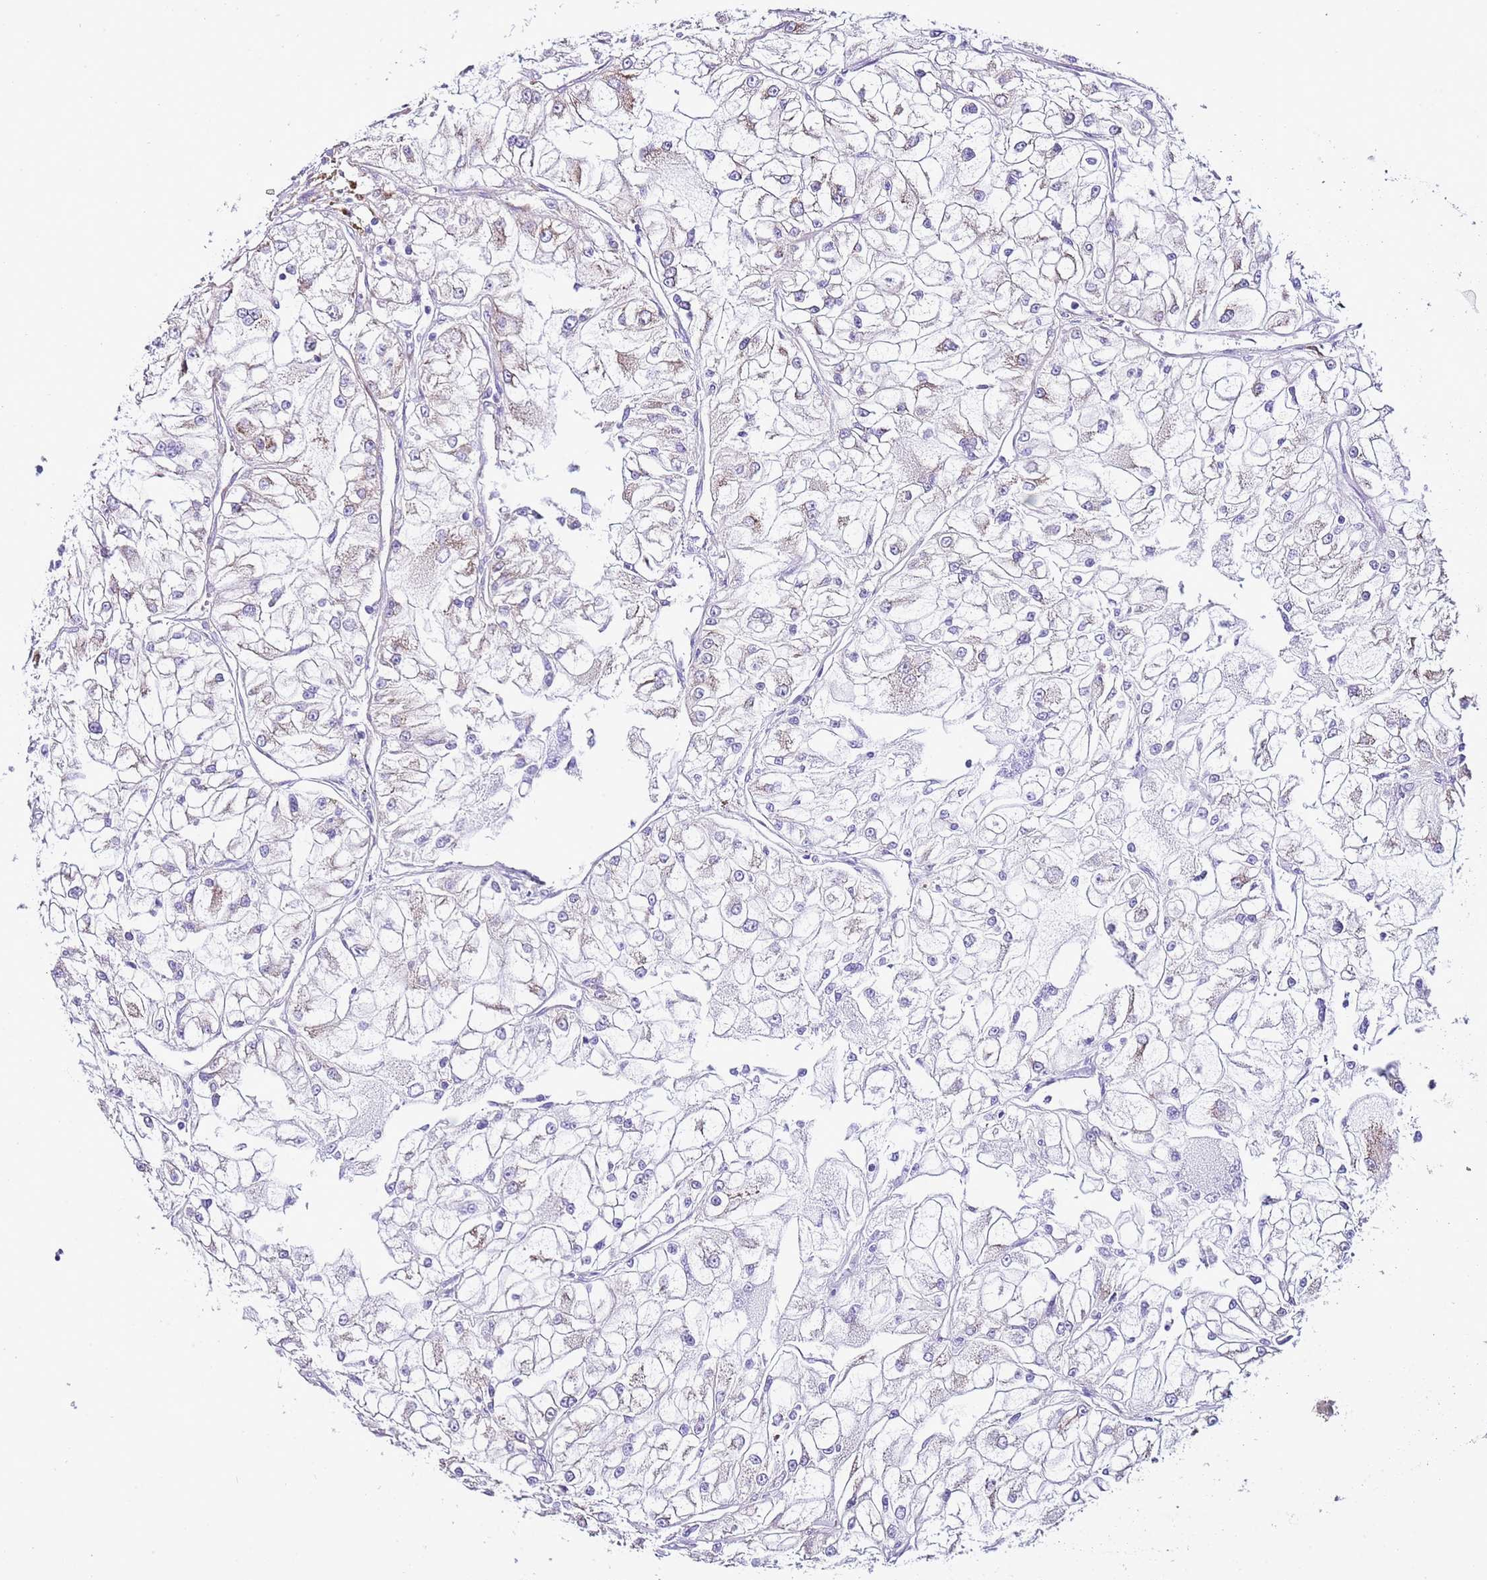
{"staining": {"intensity": "negative", "quantity": "none", "location": "none"}, "tissue": "renal cancer", "cell_type": "Tumor cells", "image_type": "cancer", "snomed": [{"axis": "morphology", "description": "Adenocarcinoma, NOS"}, {"axis": "topography", "description": "Kidney"}], "caption": "A high-resolution micrograph shows immunohistochemistry (IHC) staining of adenocarcinoma (renal), which demonstrates no significant positivity in tumor cells. (IHC, brightfield microscopy, high magnification).", "gene": "RPS10", "patient": {"sex": "female", "age": 72}}